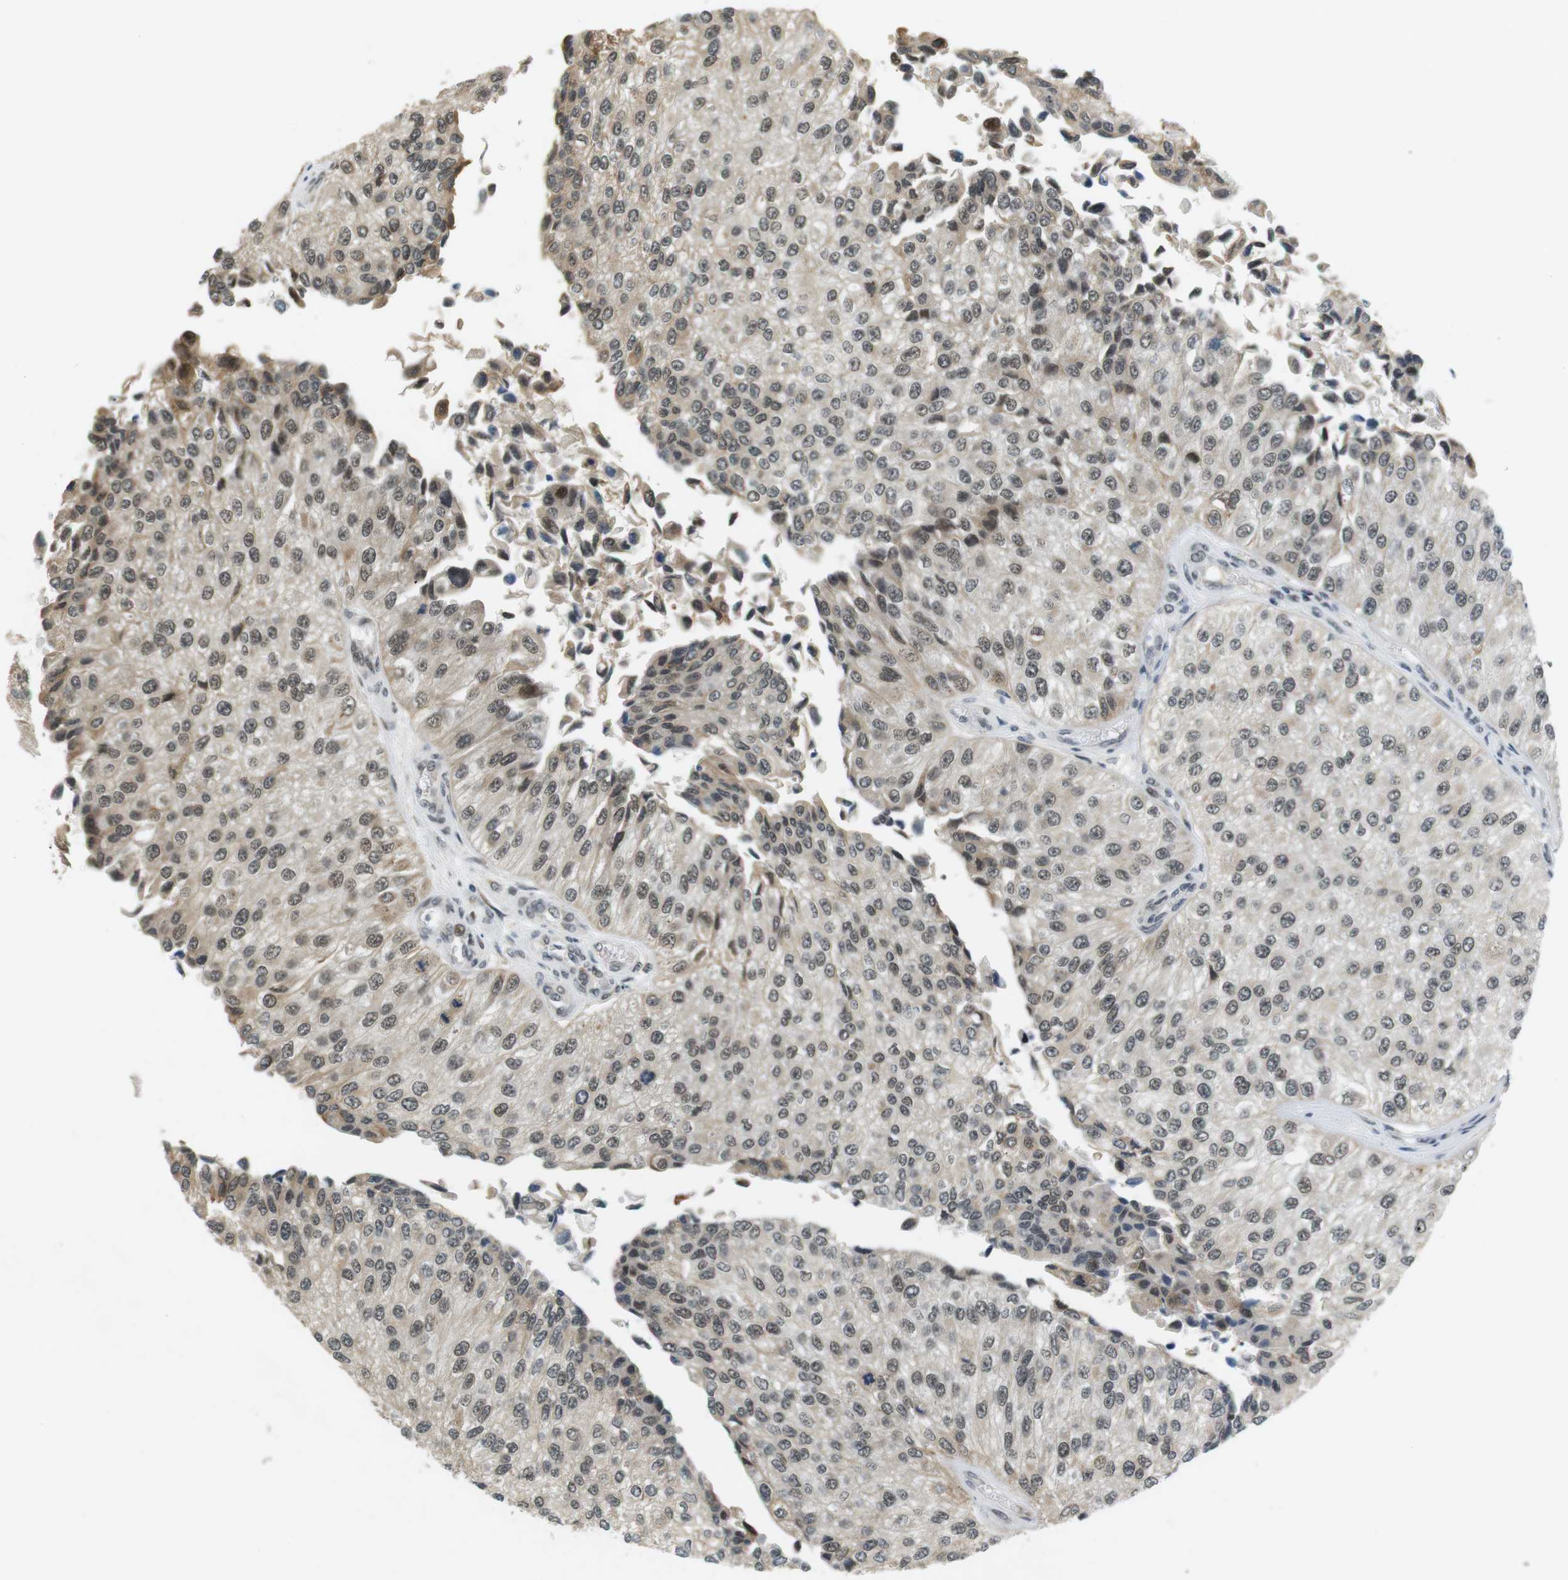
{"staining": {"intensity": "weak", "quantity": ">75%", "location": "nuclear"}, "tissue": "urothelial cancer", "cell_type": "Tumor cells", "image_type": "cancer", "snomed": [{"axis": "morphology", "description": "Urothelial carcinoma, High grade"}, {"axis": "topography", "description": "Kidney"}, {"axis": "topography", "description": "Urinary bladder"}], "caption": "Immunohistochemical staining of human urothelial carcinoma (high-grade) reveals low levels of weak nuclear staining in about >75% of tumor cells.", "gene": "RNF38", "patient": {"sex": "male", "age": 77}}